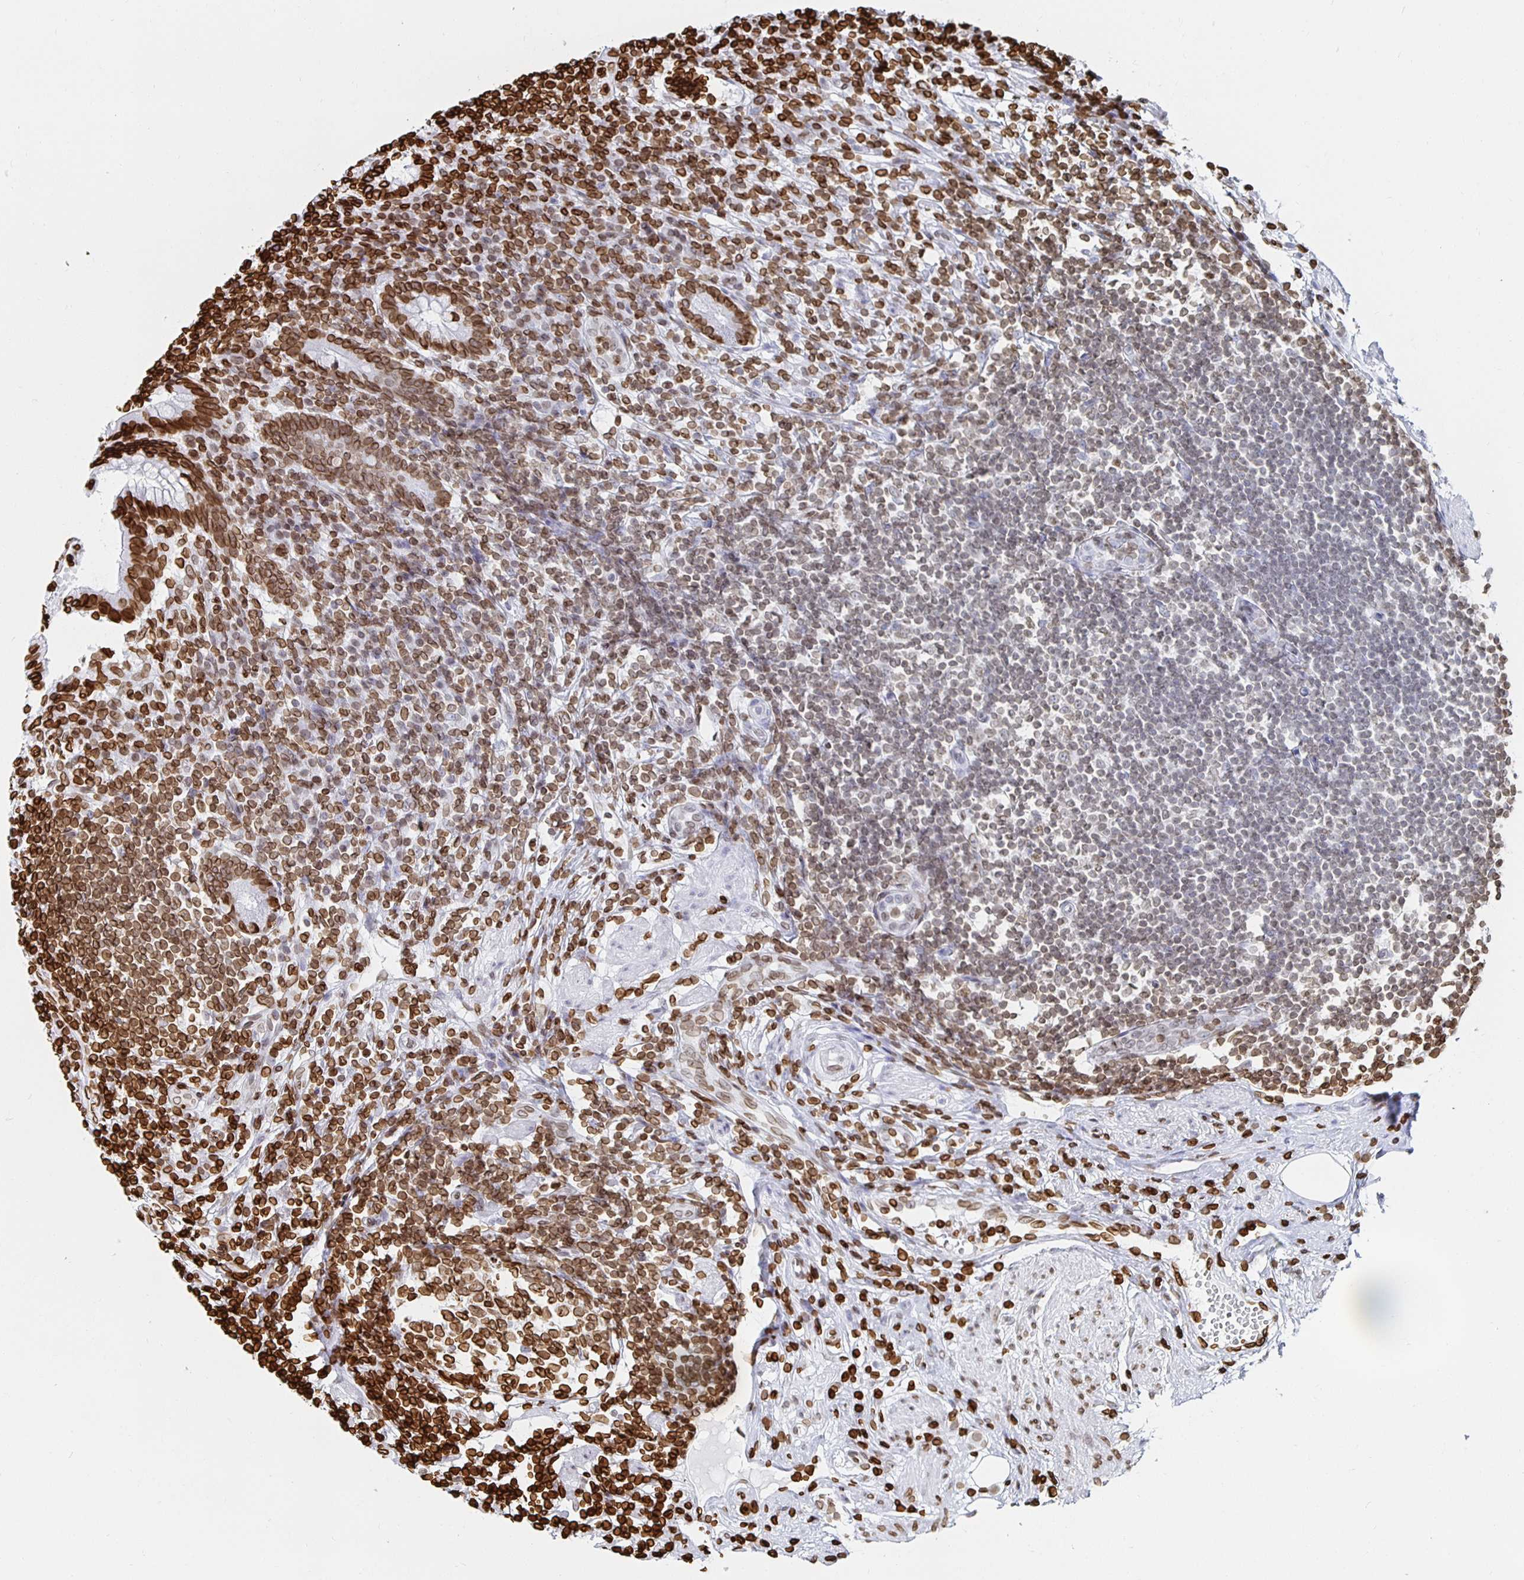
{"staining": {"intensity": "strong", "quantity": ">75%", "location": "cytoplasmic/membranous,nuclear"}, "tissue": "appendix", "cell_type": "Glandular cells", "image_type": "normal", "snomed": [{"axis": "morphology", "description": "Normal tissue, NOS"}, {"axis": "topography", "description": "Appendix"}], "caption": "Benign appendix exhibits strong cytoplasmic/membranous,nuclear expression in about >75% of glandular cells.", "gene": "LMNB1", "patient": {"sex": "female", "age": 56}}